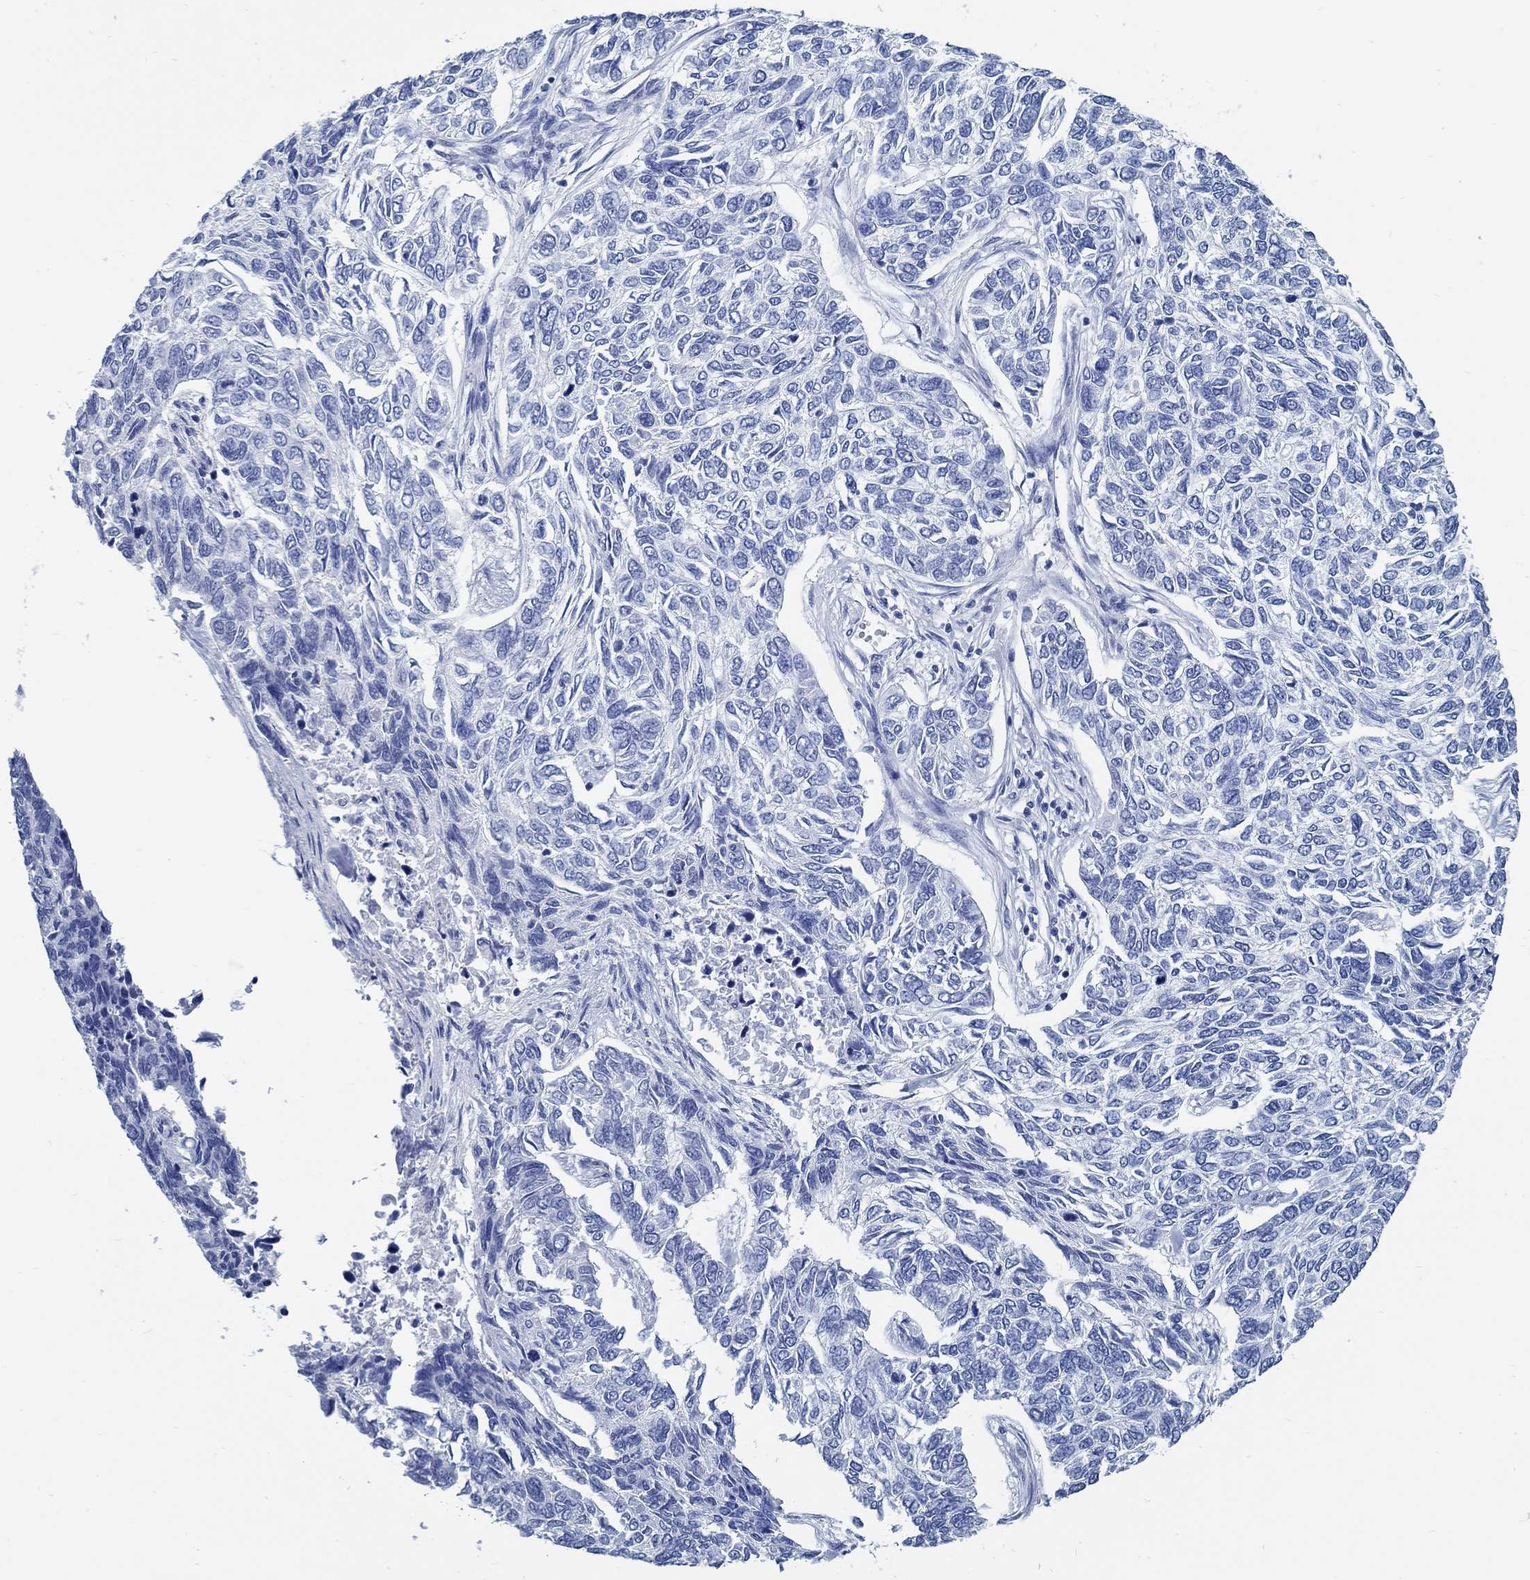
{"staining": {"intensity": "negative", "quantity": "none", "location": "none"}, "tissue": "skin cancer", "cell_type": "Tumor cells", "image_type": "cancer", "snomed": [{"axis": "morphology", "description": "Basal cell carcinoma"}, {"axis": "topography", "description": "Skin"}], "caption": "Photomicrograph shows no significant protein positivity in tumor cells of basal cell carcinoma (skin). (Immunohistochemistry, brightfield microscopy, high magnification).", "gene": "SLC45A1", "patient": {"sex": "female", "age": 65}}